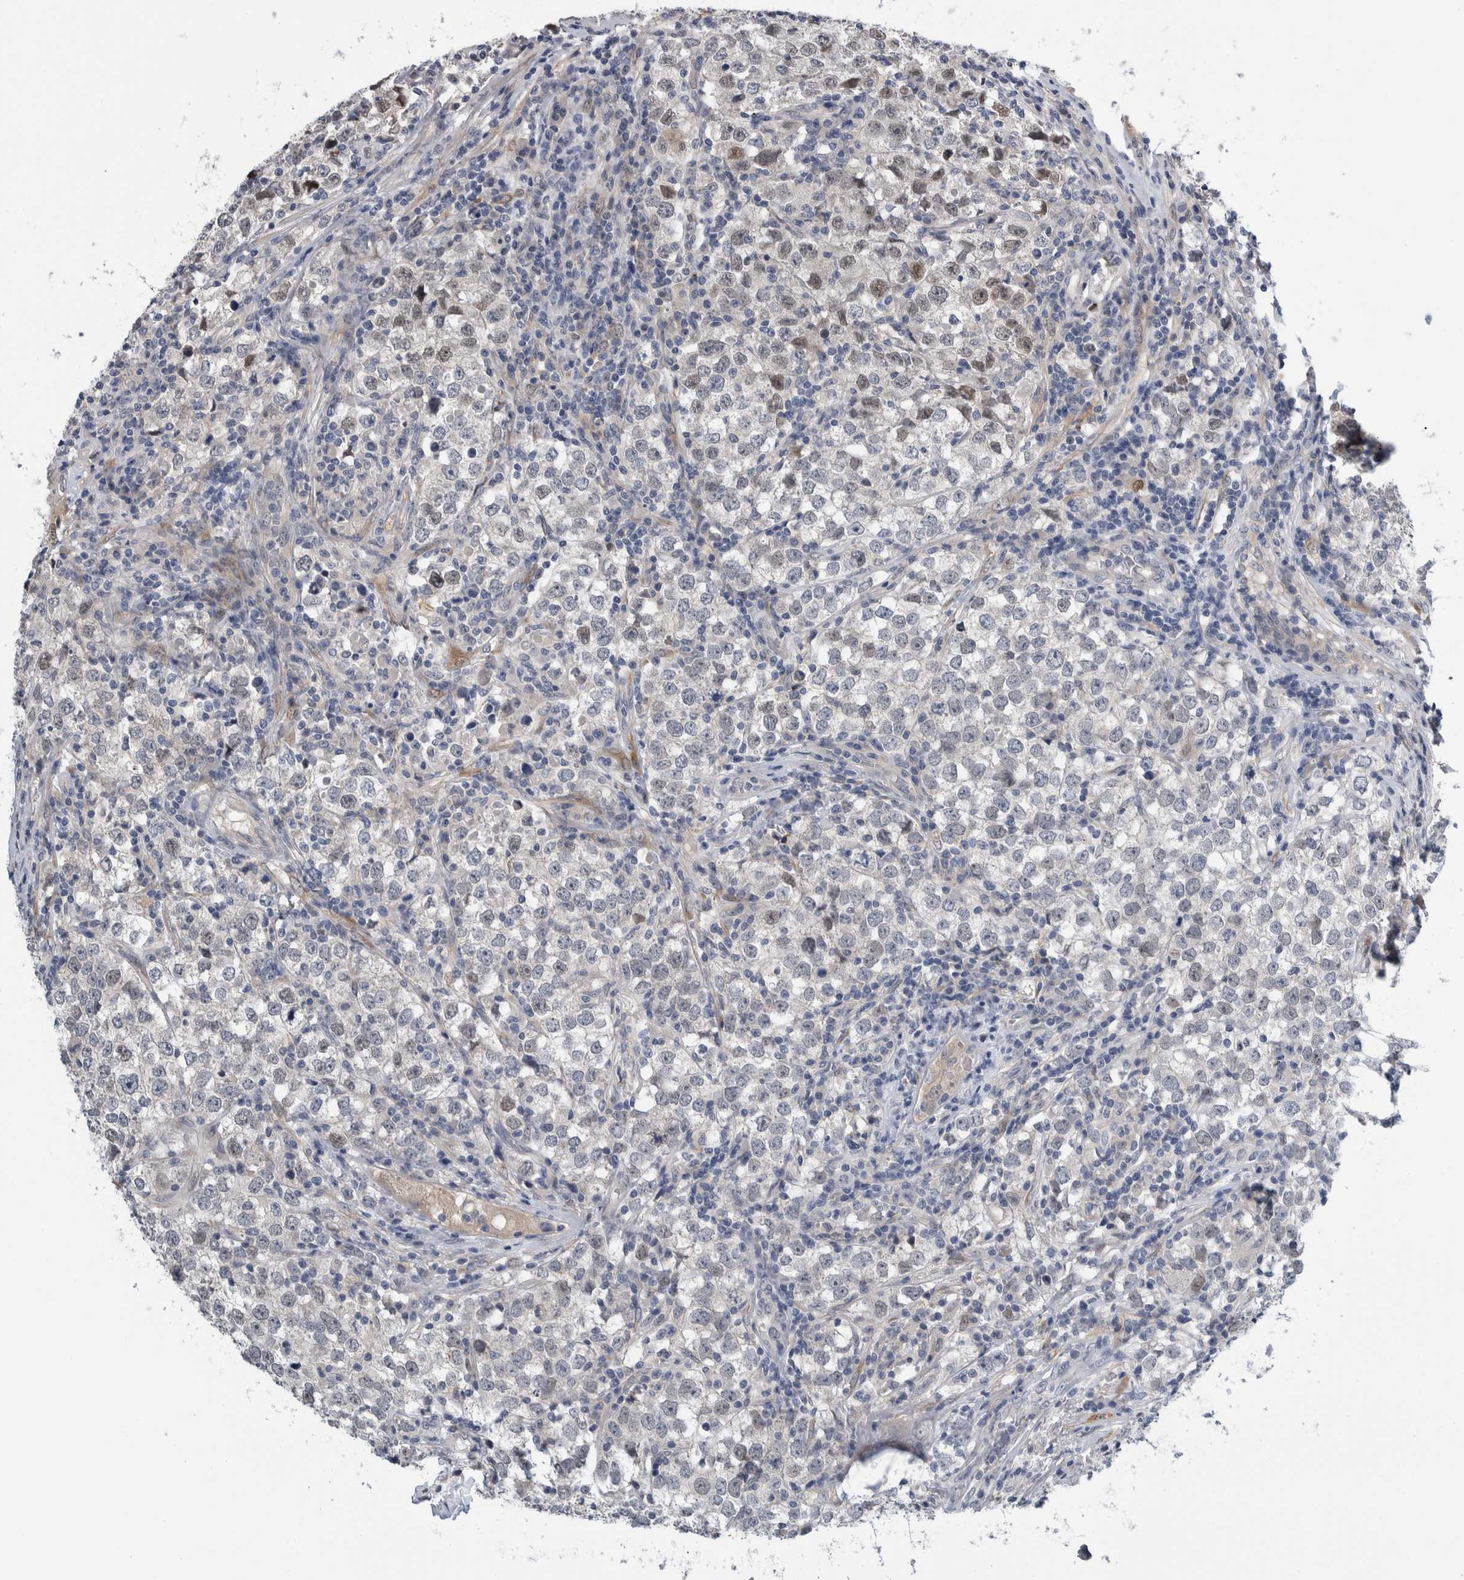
{"staining": {"intensity": "weak", "quantity": "<25%", "location": "nuclear"}, "tissue": "testis cancer", "cell_type": "Tumor cells", "image_type": "cancer", "snomed": [{"axis": "morphology", "description": "Seminoma, NOS"}, {"axis": "morphology", "description": "Carcinoma, Embryonal, NOS"}, {"axis": "topography", "description": "Testis"}], "caption": "Histopathology image shows no significant protein expression in tumor cells of testis seminoma. (DAB (3,3'-diaminobenzidine) immunohistochemistry (IHC), high magnification).", "gene": "COL14A1", "patient": {"sex": "male", "age": 28}}